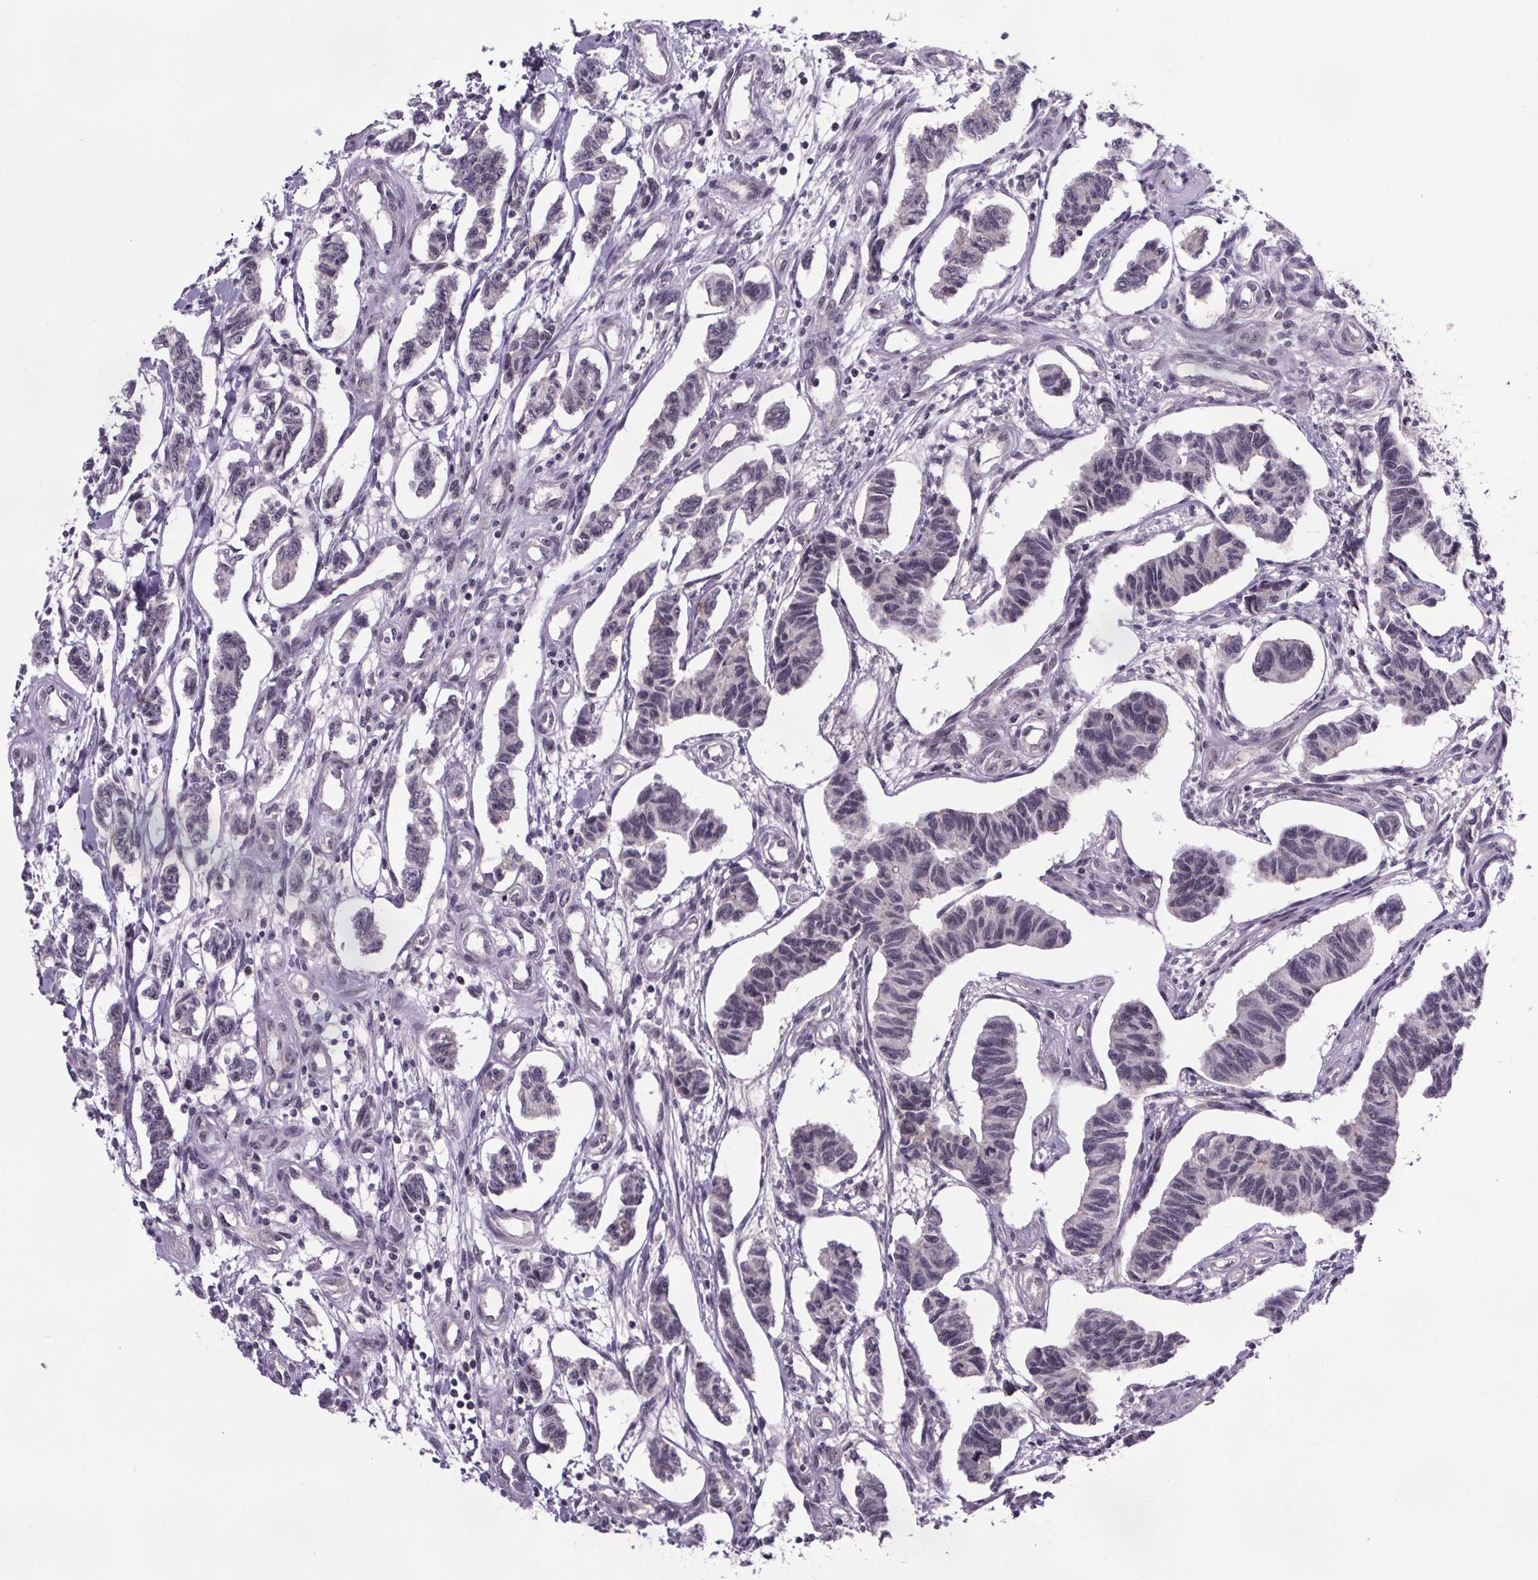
{"staining": {"intensity": "negative", "quantity": "none", "location": "none"}, "tissue": "carcinoid", "cell_type": "Tumor cells", "image_type": "cancer", "snomed": [{"axis": "morphology", "description": "Carcinoid, malignant, NOS"}, {"axis": "topography", "description": "Kidney"}], "caption": "Immunohistochemistry (IHC) image of neoplastic tissue: human carcinoid stained with DAB (3,3'-diaminobenzidine) demonstrates no significant protein positivity in tumor cells.", "gene": "ATMIN", "patient": {"sex": "female", "age": 41}}